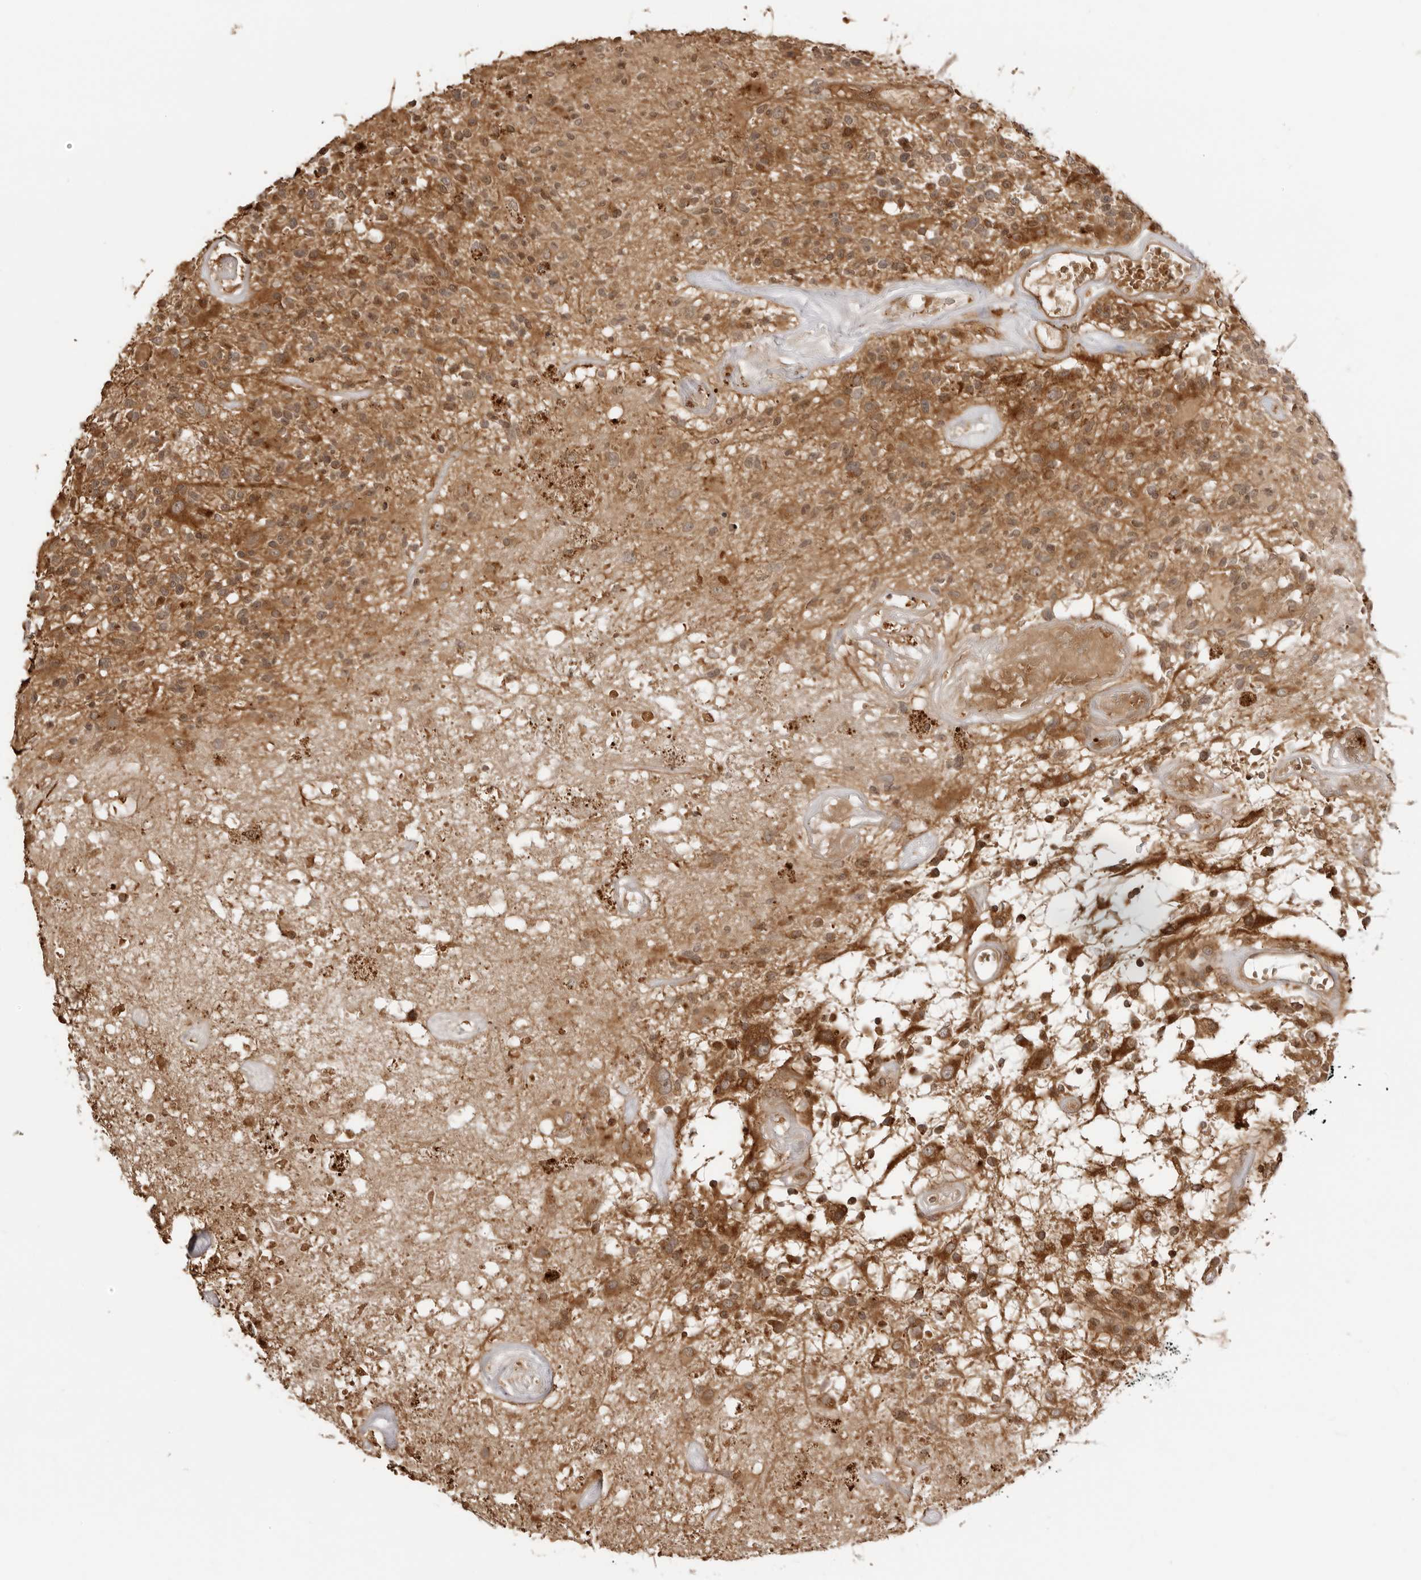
{"staining": {"intensity": "strong", "quantity": ">75%", "location": "cytoplasmic/membranous"}, "tissue": "glioma", "cell_type": "Tumor cells", "image_type": "cancer", "snomed": [{"axis": "morphology", "description": "Glioma, malignant, High grade"}, {"axis": "morphology", "description": "Glioblastoma, NOS"}, {"axis": "topography", "description": "Brain"}], "caption": "This micrograph demonstrates IHC staining of human glioma, with high strong cytoplasmic/membranous staining in about >75% of tumor cells.", "gene": "IKBKE", "patient": {"sex": "male", "age": 60}}